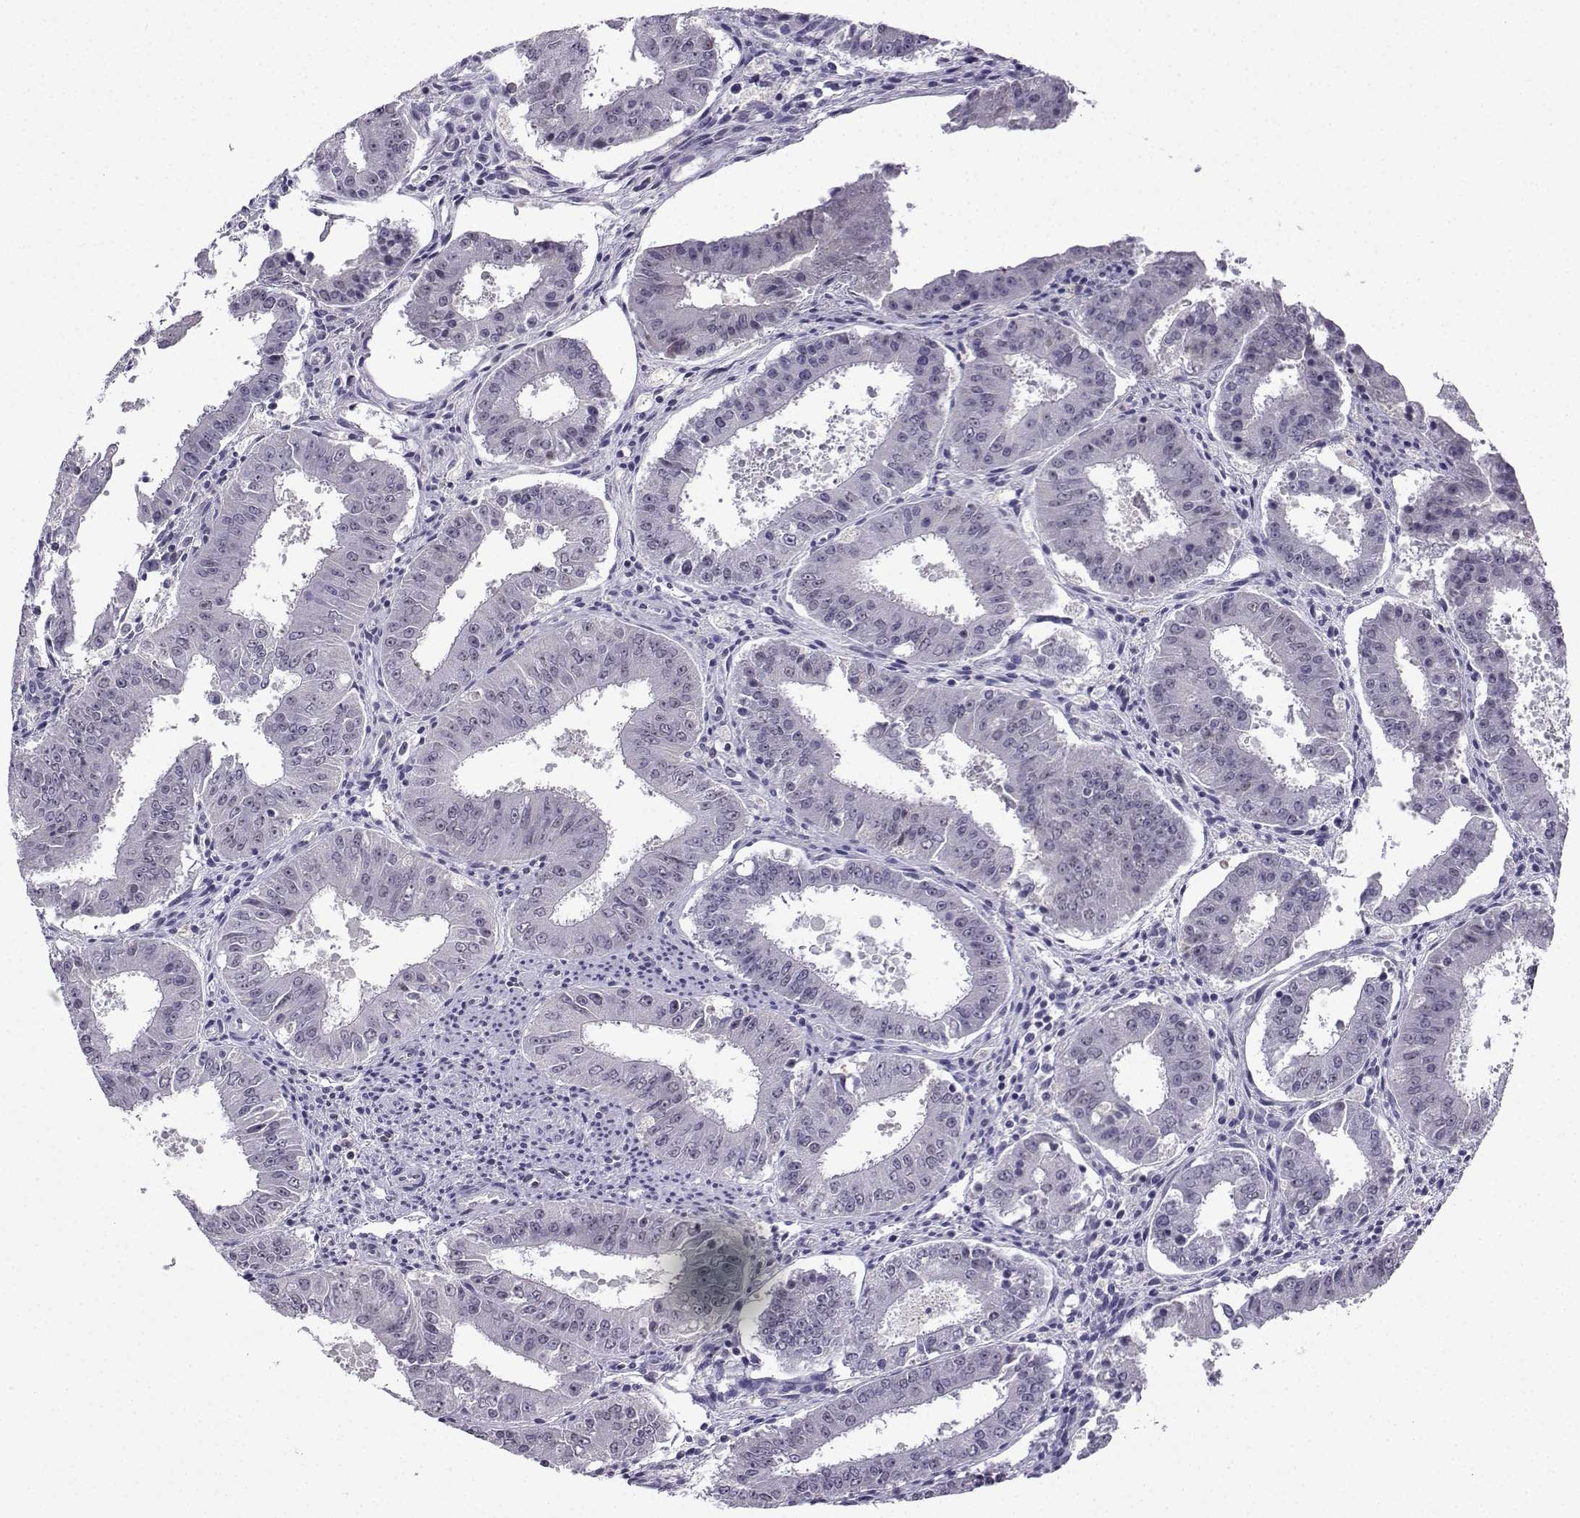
{"staining": {"intensity": "negative", "quantity": "none", "location": "none"}, "tissue": "ovarian cancer", "cell_type": "Tumor cells", "image_type": "cancer", "snomed": [{"axis": "morphology", "description": "Carcinoma, endometroid"}, {"axis": "topography", "description": "Ovary"}], "caption": "DAB immunohistochemical staining of human endometroid carcinoma (ovarian) reveals no significant positivity in tumor cells.", "gene": "LRFN2", "patient": {"sex": "female", "age": 42}}